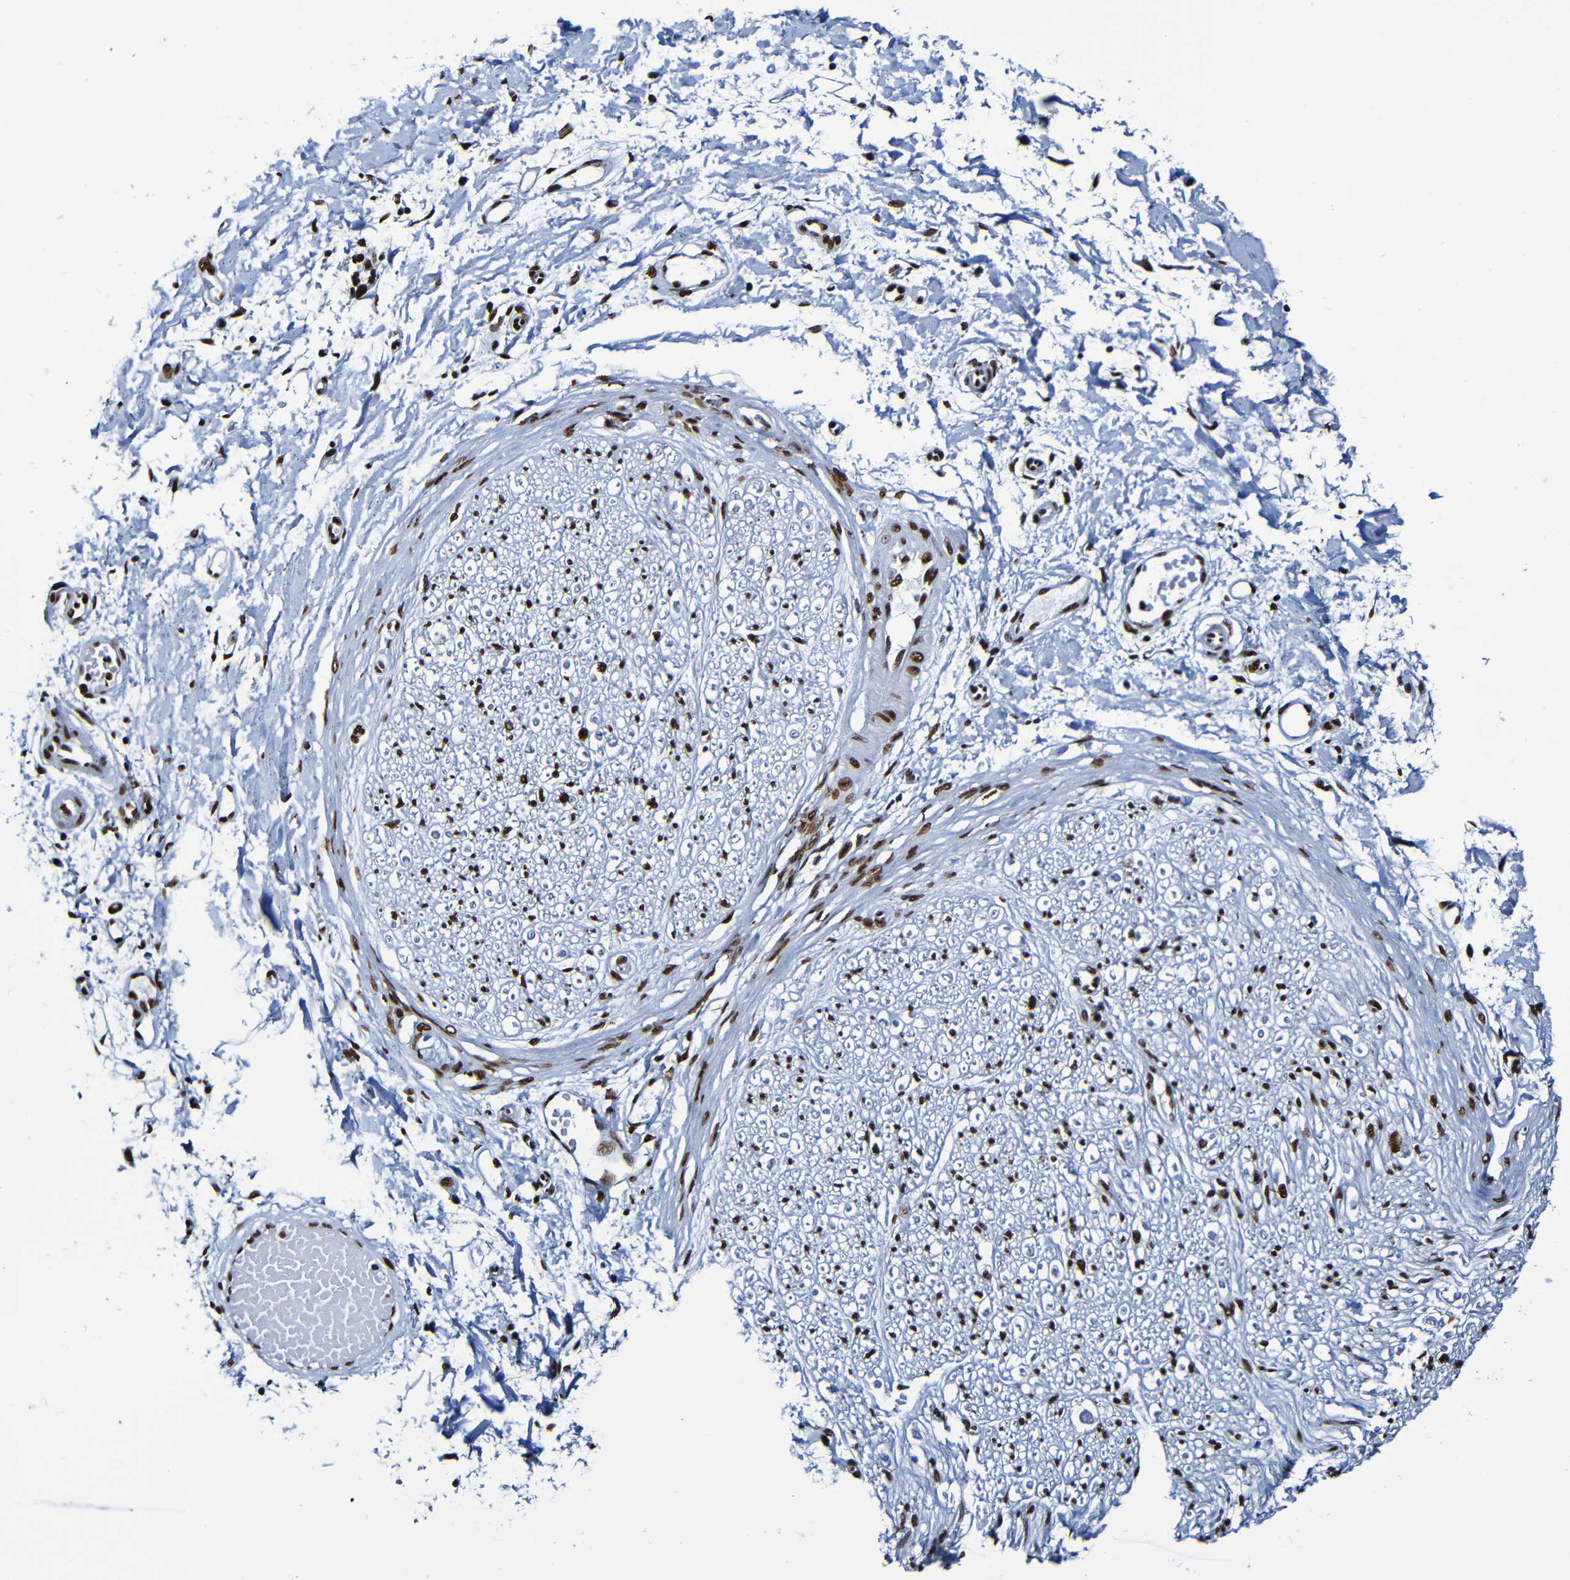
{"staining": {"intensity": "strong", "quantity": ">75%", "location": "nuclear"}, "tissue": "adipose tissue", "cell_type": "Adipocytes", "image_type": "normal", "snomed": [{"axis": "morphology", "description": "Normal tissue, NOS"}, {"axis": "morphology", "description": "Squamous cell carcinoma, NOS"}, {"axis": "topography", "description": "Skin"}, {"axis": "topography", "description": "Peripheral nerve tissue"}], "caption": "Protein staining of benign adipose tissue displays strong nuclear expression in about >75% of adipocytes. The staining was performed using DAB (3,3'-diaminobenzidine), with brown indicating positive protein expression. Nuclei are stained blue with hematoxylin.", "gene": "SRSF3", "patient": {"sex": "male", "age": 83}}